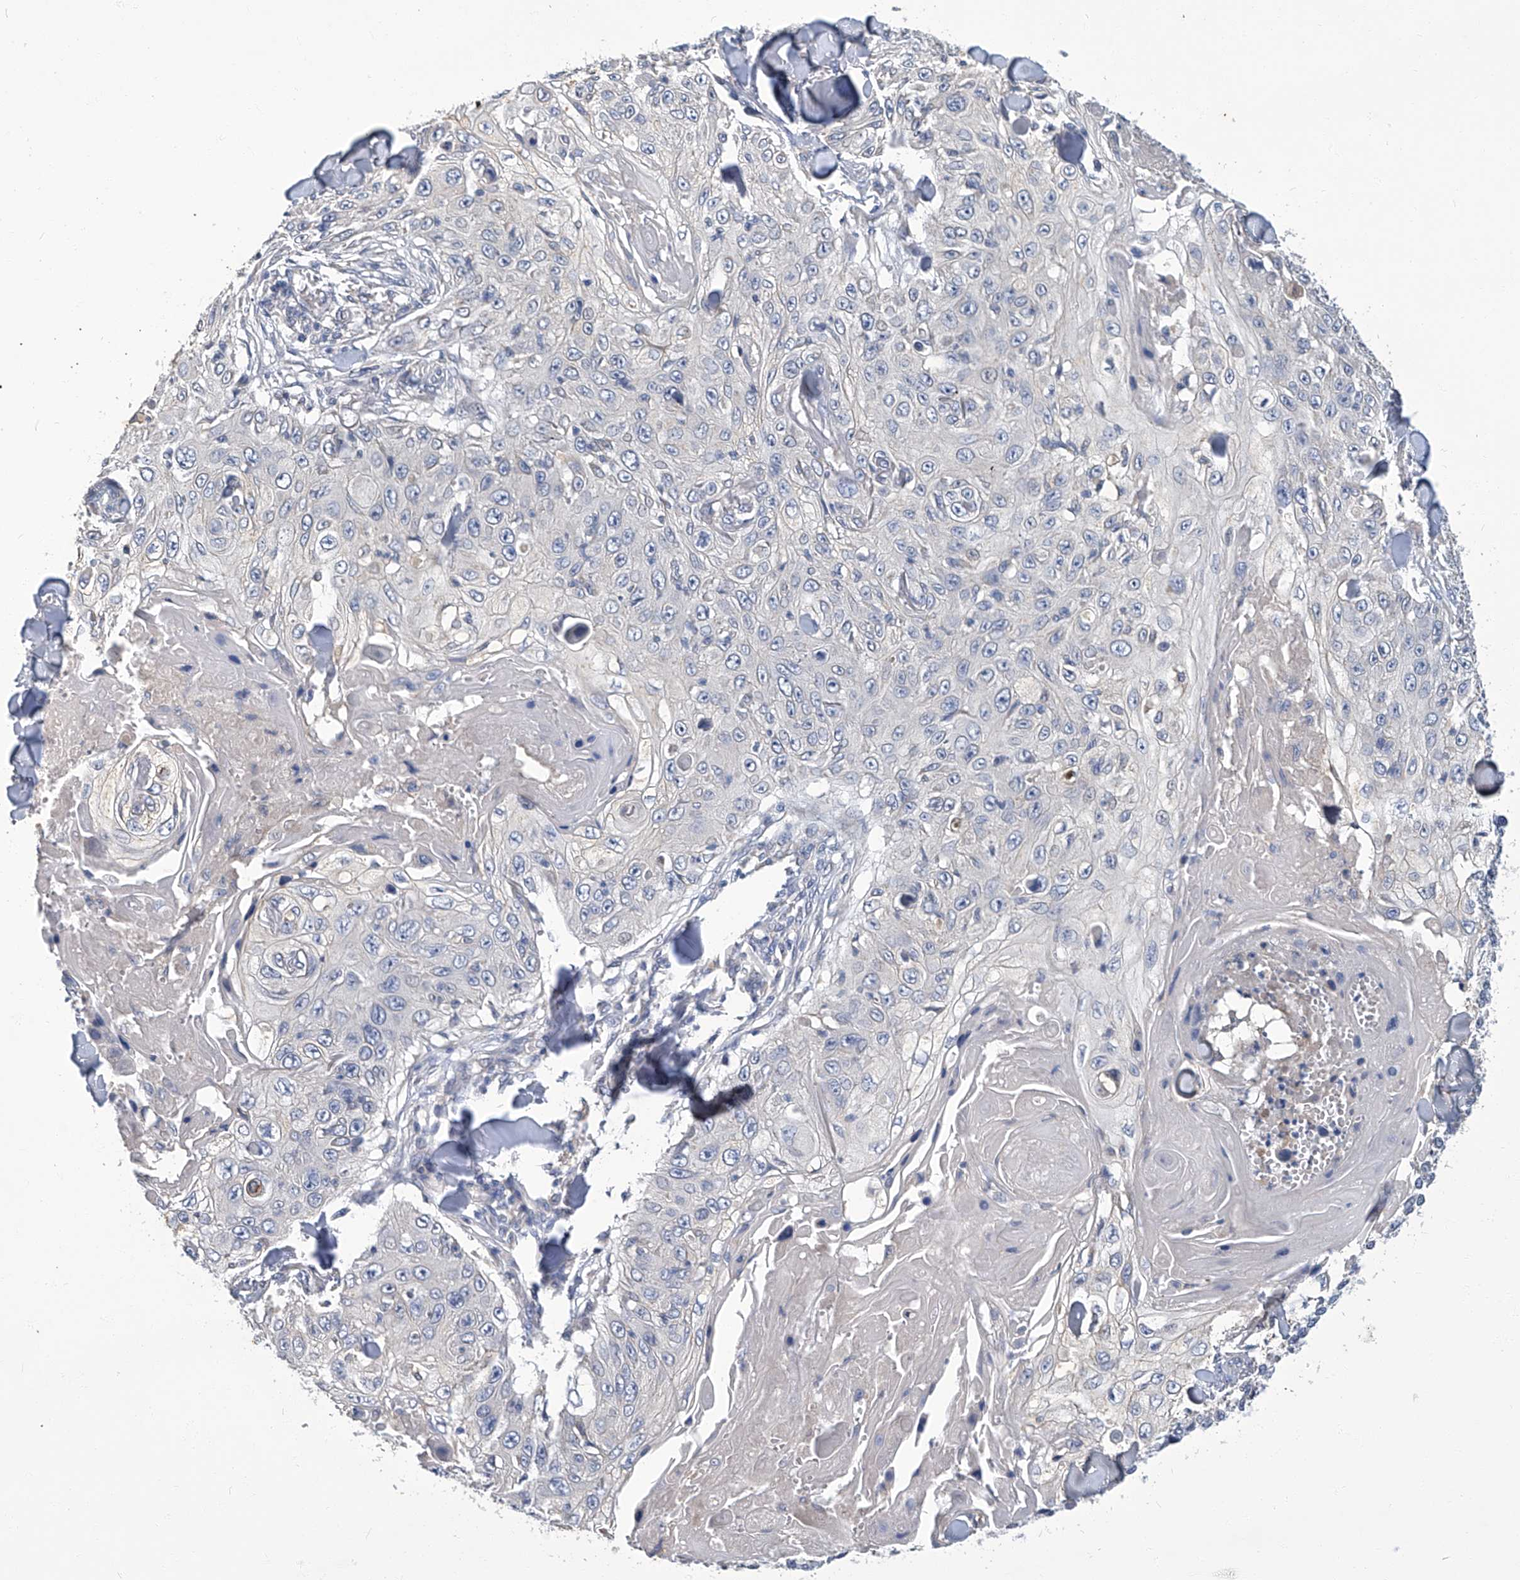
{"staining": {"intensity": "negative", "quantity": "none", "location": "none"}, "tissue": "skin cancer", "cell_type": "Tumor cells", "image_type": "cancer", "snomed": [{"axis": "morphology", "description": "Squamous cell carcinoma, NOS"}, {"axis": "topography", "description": "Skin"}], "caption": "High magnification brightfield microscopy of skin squamous cell carcinoma stained with DAB (3,3'-diaminobenzidine) (brown) and counterstained with hematoxylin (blue): tumor cells show no significant staining.", "gene": "TGFBR1", "patient": {"sex": "male", "age": 86}}